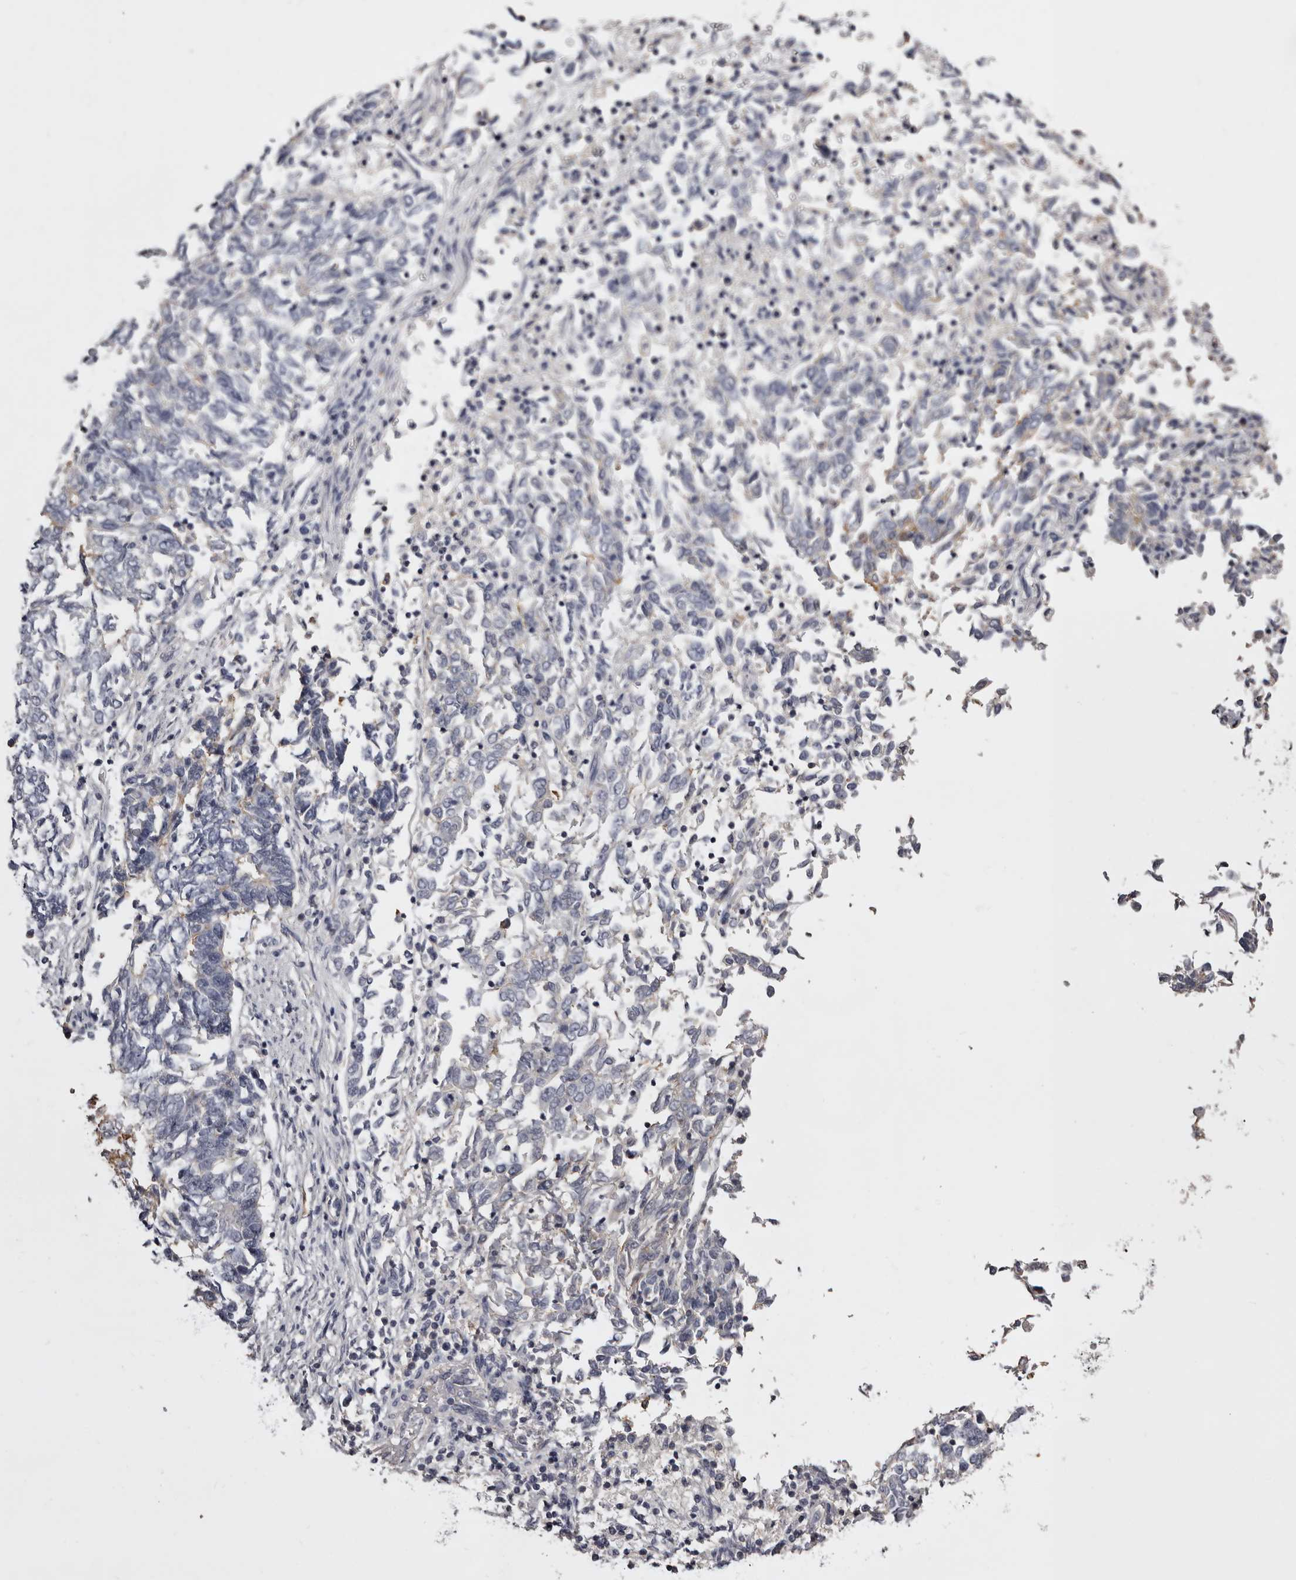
{"staining": {"intensity": "weak", "quantity": "<25%", "location": "cytoplasmic/membranous"}, "tissue": "endometrial cancer", "cell_type": "Tumor cells", "image_type": "cancer", "snomed": [{"axis": "morphology", "description": "Adenocarcinoma, NOS"}, {"axis": "topography", "description": "Endometrium"}], "caption": "Immunohistochemical staining of adenocarcinoma (endometrial) exhibits no significant staining in tumor cells. (DAB (3,3'-diaminobenzidine) immunohistochemistry (IHC) with hematoxylin counter stain).", "gene": "LAD1", "patient": {"sex": "female", "age": 80}}